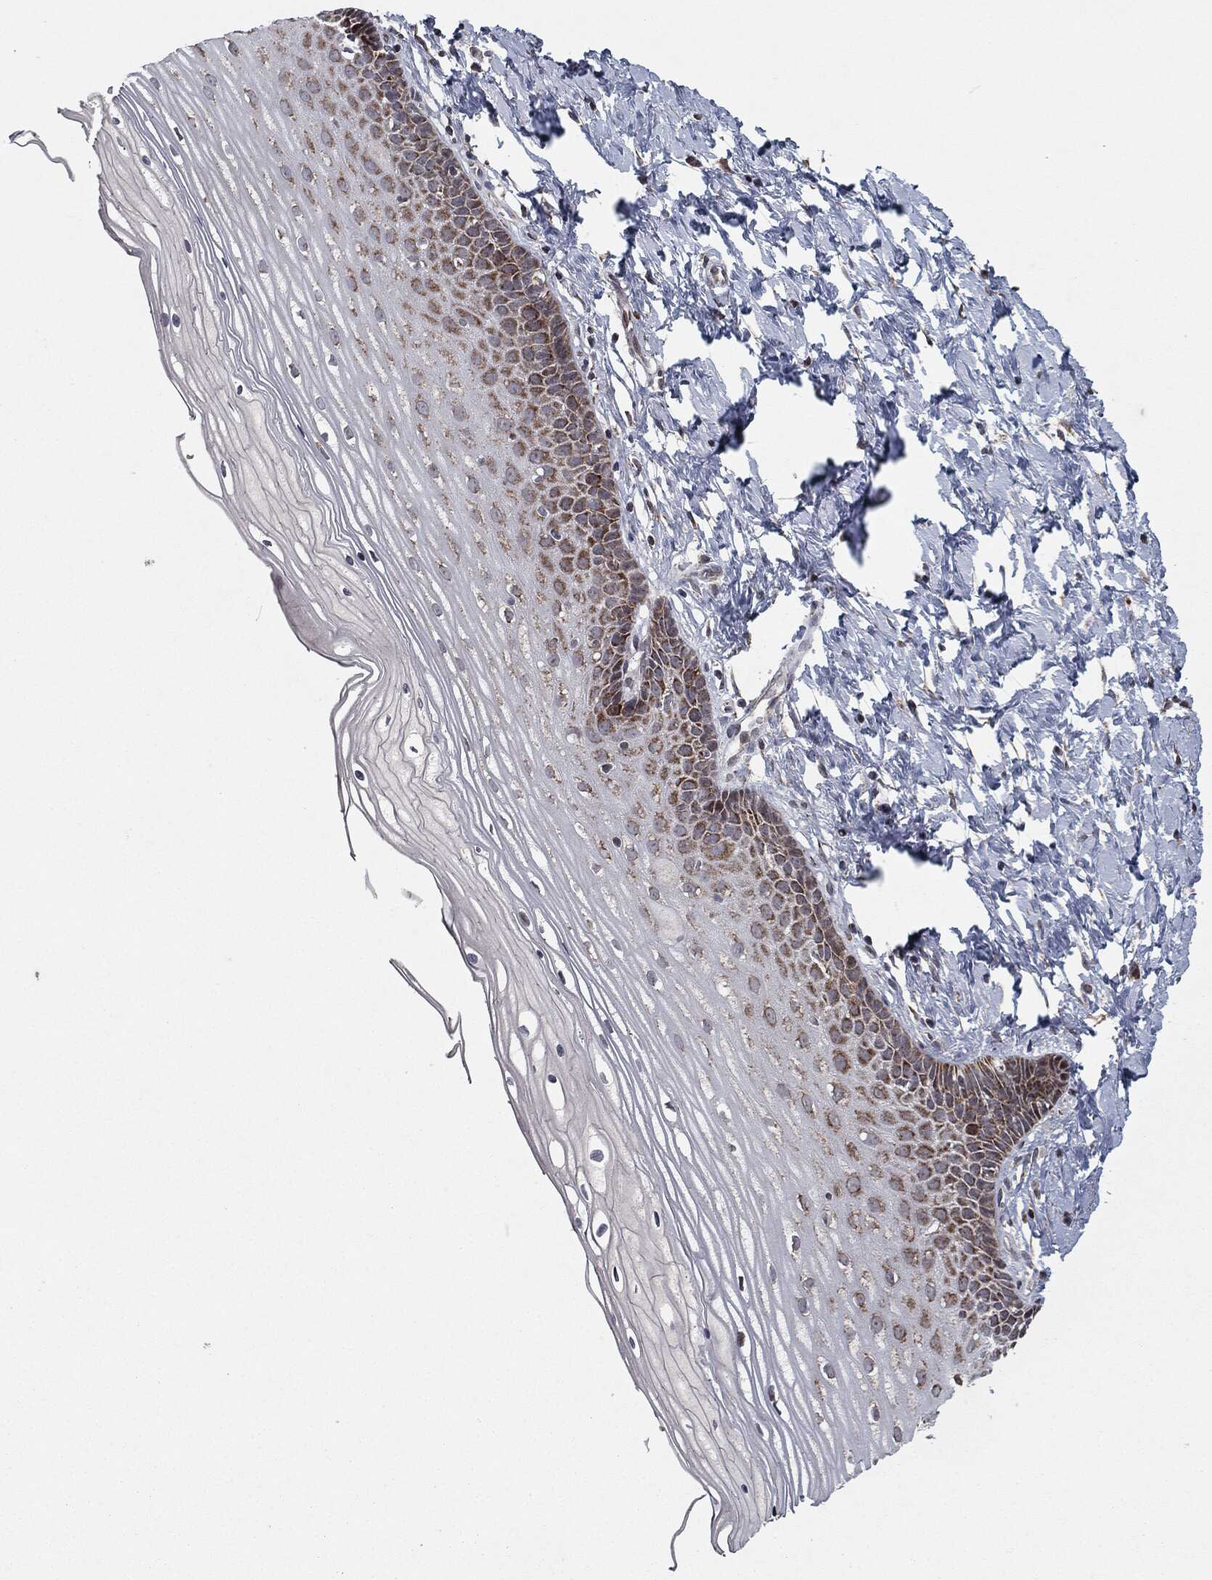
{"staining": {"intensity": "moderate", "quantity": "<25%", "location": "cytoplasmic/membranous"}, "tissue": "cervix", "cell_type": "Glandular cells", "image_type": "normal", "snomed": [{"axis": "morphology", "description": "Normal tissue, NOS"}, {"axis": "topography", "description": "Cervix"}], "caption": "Glandular cells demonstrate moderate cytoplasmic/membranous staining in approximately <25% of cells in benign cervix. The staining was performed using DAB (3,3'-diaminobenzidine) to visualize the protein expression in brown, while the nuclei were stained in blue with hematoxylin (Magnification: 20x).", "gene": "CHCHD2", "patient": {"sex": "female", "age": 37}}